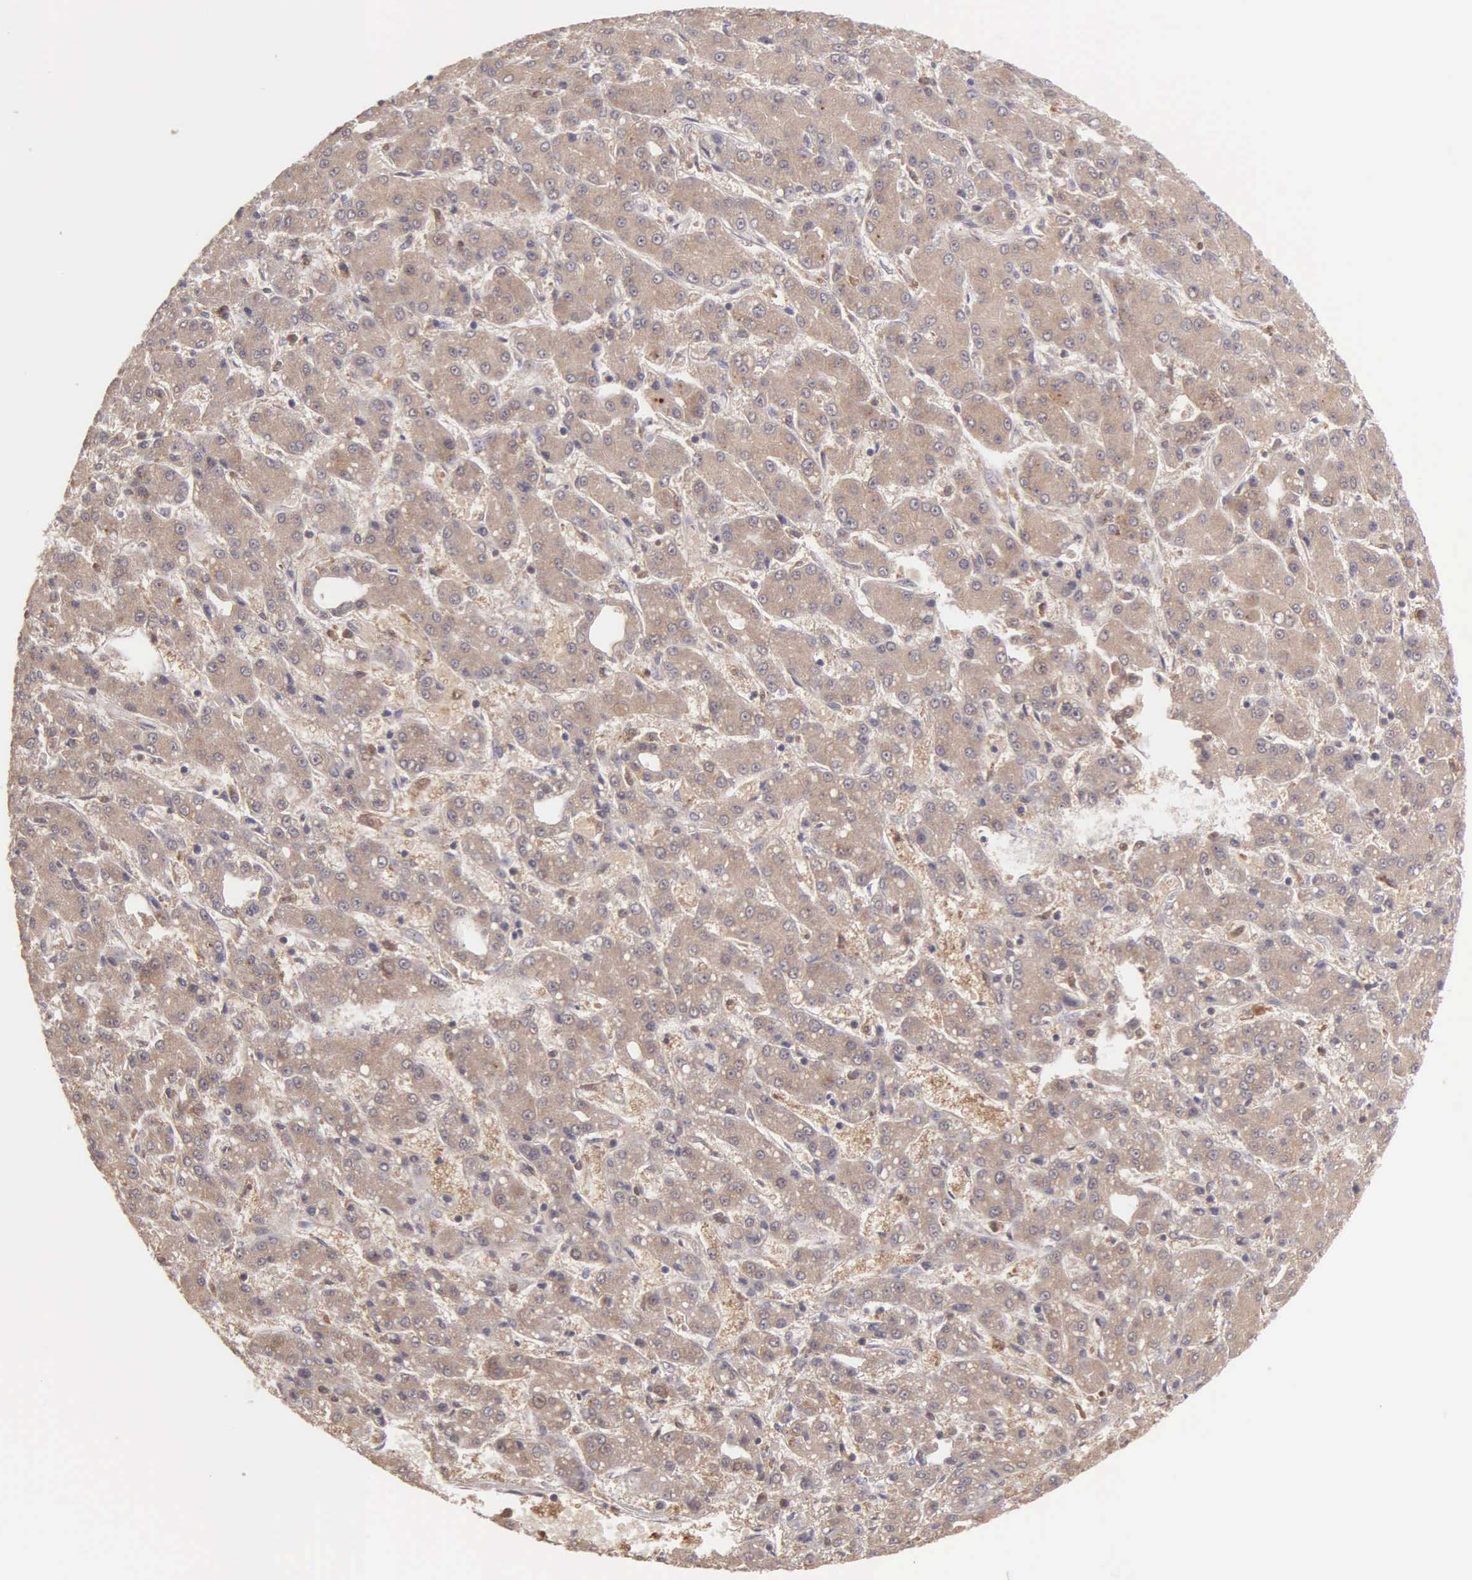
{"staining": {"intensity": "moderate", "quantity": ">75%", "location": "cytoplasmic/membranous"}, "tissue": "liver cancer", "cell_type": "Tumor cells", "image_type": "cancer", "snomed": [{"axis": "morphology", "description": "Carcinoma, Hepatocellular, NOS"}, {"axis": "topography", "description": "Liver"}], "caption": "A medium amount of moderate cytoplasmic/membranous positivity is present in approximately >75% of tumor cells in liver cancer tissue. (brown staining indicates protein expression, while blue staining denotes nuclei).", "gene": "BID", "patient": {"sex": "male", "age": 69}}